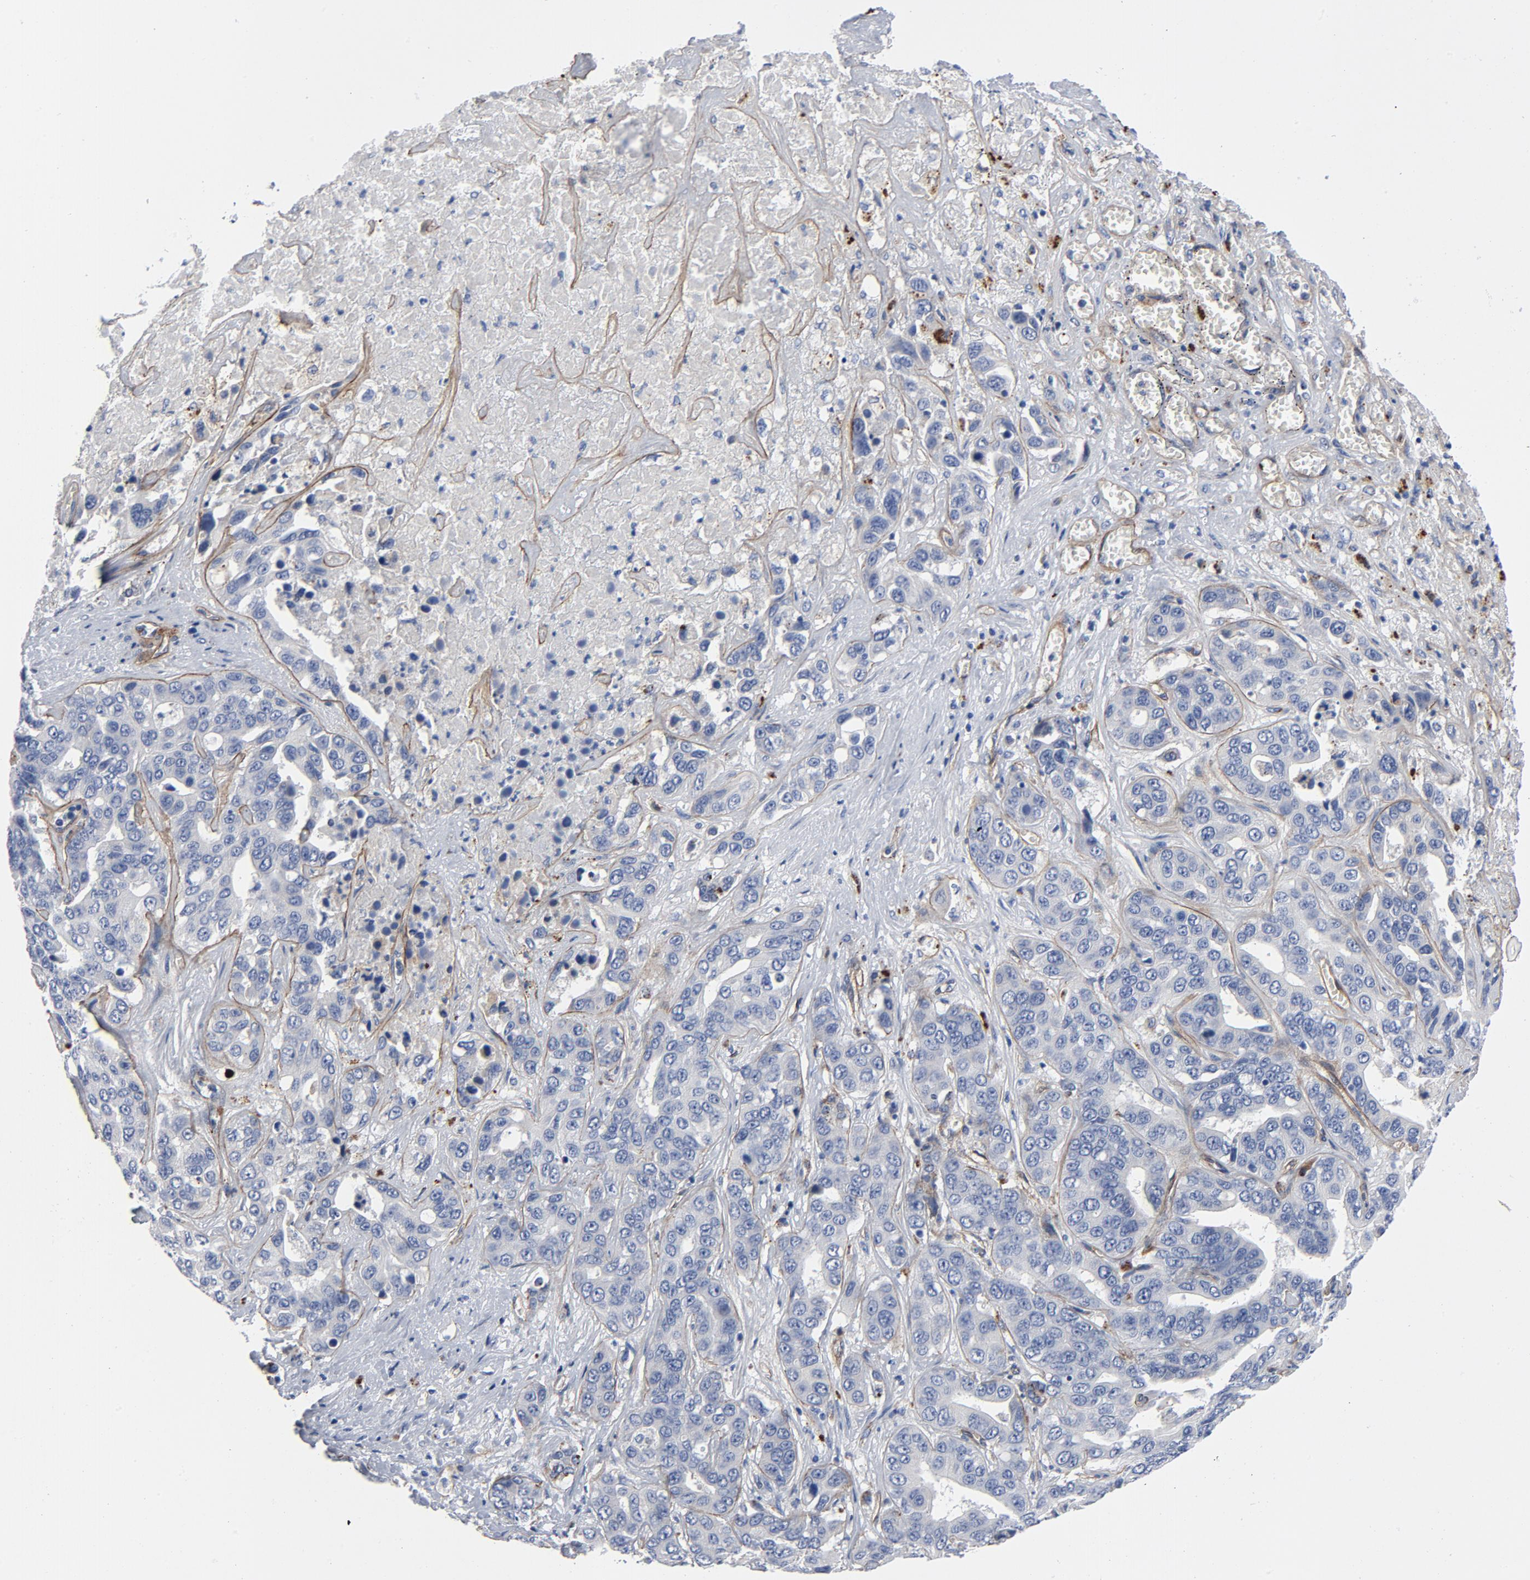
{"staining": {"intensity": "negative", "quantity": "none", "location": "none"}, "tissue": "liver cancer", "cell_type": "Tumor cells", "image_type": "cancer", "snomed": [{"axis": "morphology", "description": "Cholangiocarcinoma"}, {"axis": "topography", "description": "Liver"}], "caption": "DAB (3,3'-diaminobenzidine) immunohistochemical staining of liver cancer demonstrates no significant expression in tumor cells.", "gene": "LAMC1", "patient": {"sex": "female", "age": 52}}